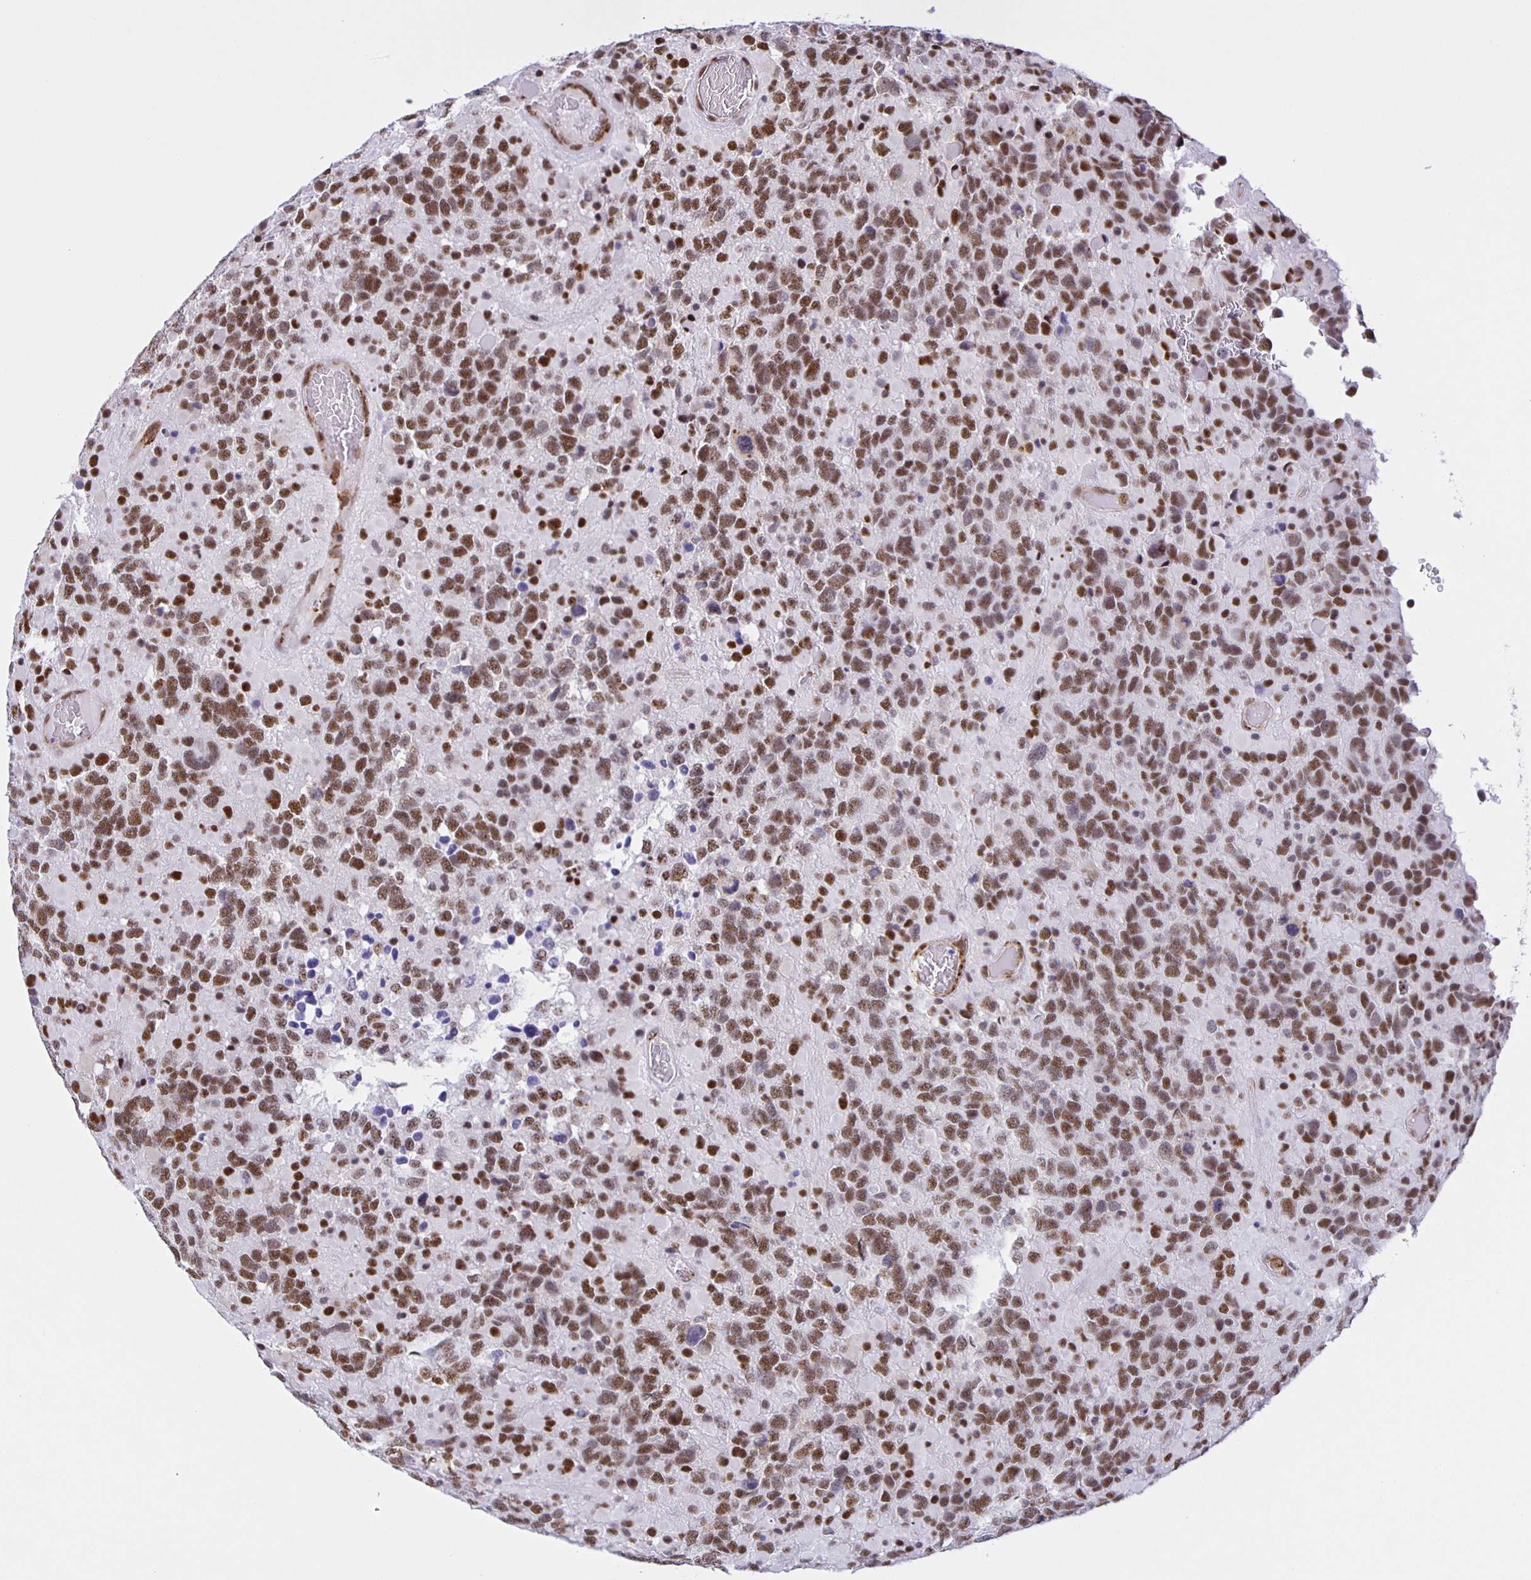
{"staining": {"intensity": "moderate", "quantity": ">75%", "location": "nuclear"}, "tissue": "glioma", "cell_type": "Tumor cells", "image_type": "cancer", "snomed": [{"axis": "morphology", "description": "Glioma, malignant, High grade"}, {"axis": "topography", "description": "Brain"}], "caption": "The photomicrograph shows staining of high-grade glioma (malignant), revealing moderate nuclear protein expression (brown color) within tumor cells.", "gene": "ZRANB2", "patient": {"sex": "female", "age": 40}}